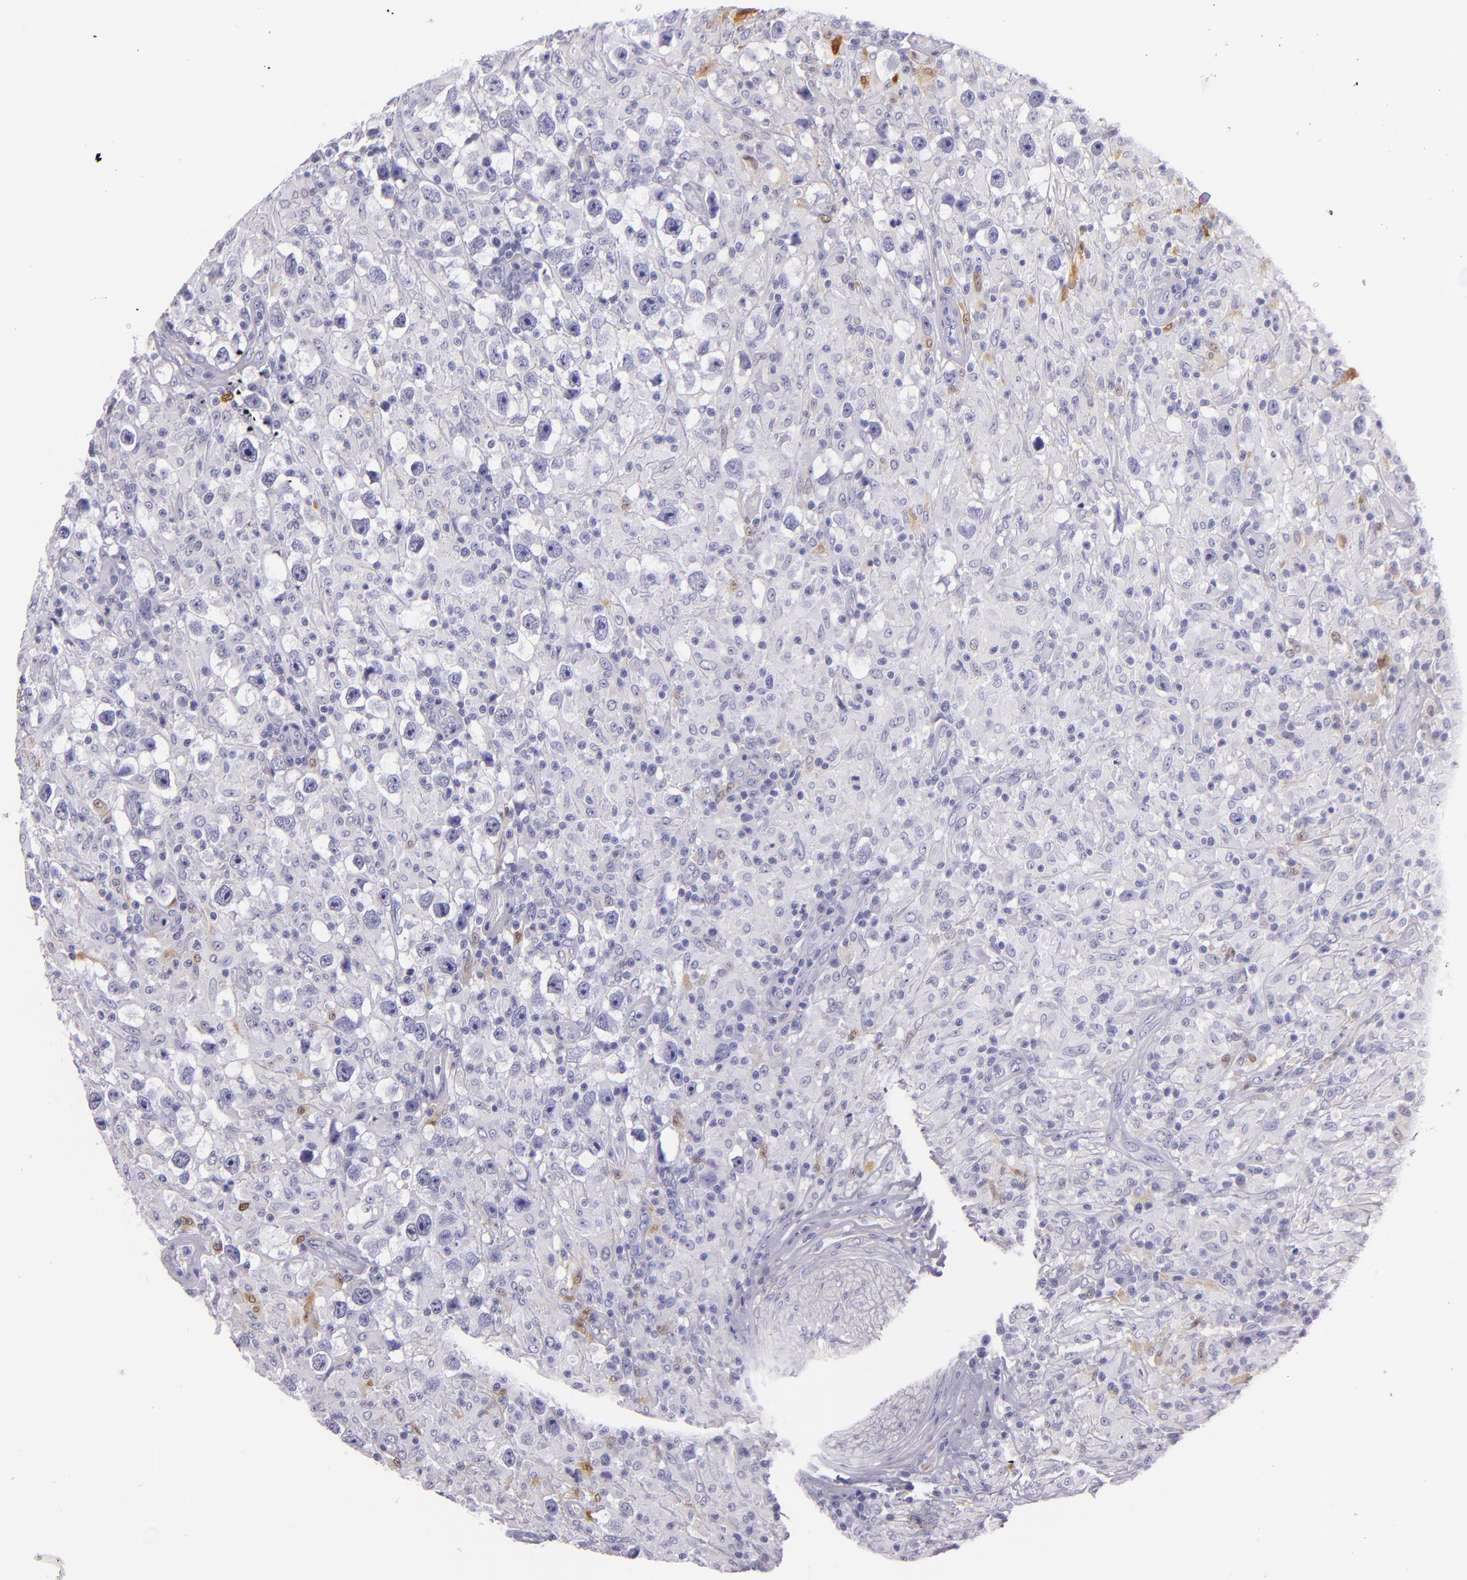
{"staining": {"intensity": "negative", "quantity": "none", "location": "none"}, "tissue": "testis cancer", "cell_type": "Tumor cells", "image_type": "cancer", "snomed": [{"axis": "morphology", "description": "Seminoma, NOS"}, {"axis": "topography", "description": "Testis"}], "caption": "IHC photomicrograph of neoplastic tissue: human testis cancer stained with DAB (3,3'-diaminobenzidine) demonstrates no significant protein staining in tumor cells.", "gene": "MT1A", "patient": {"sex": "male", "age": 34}}